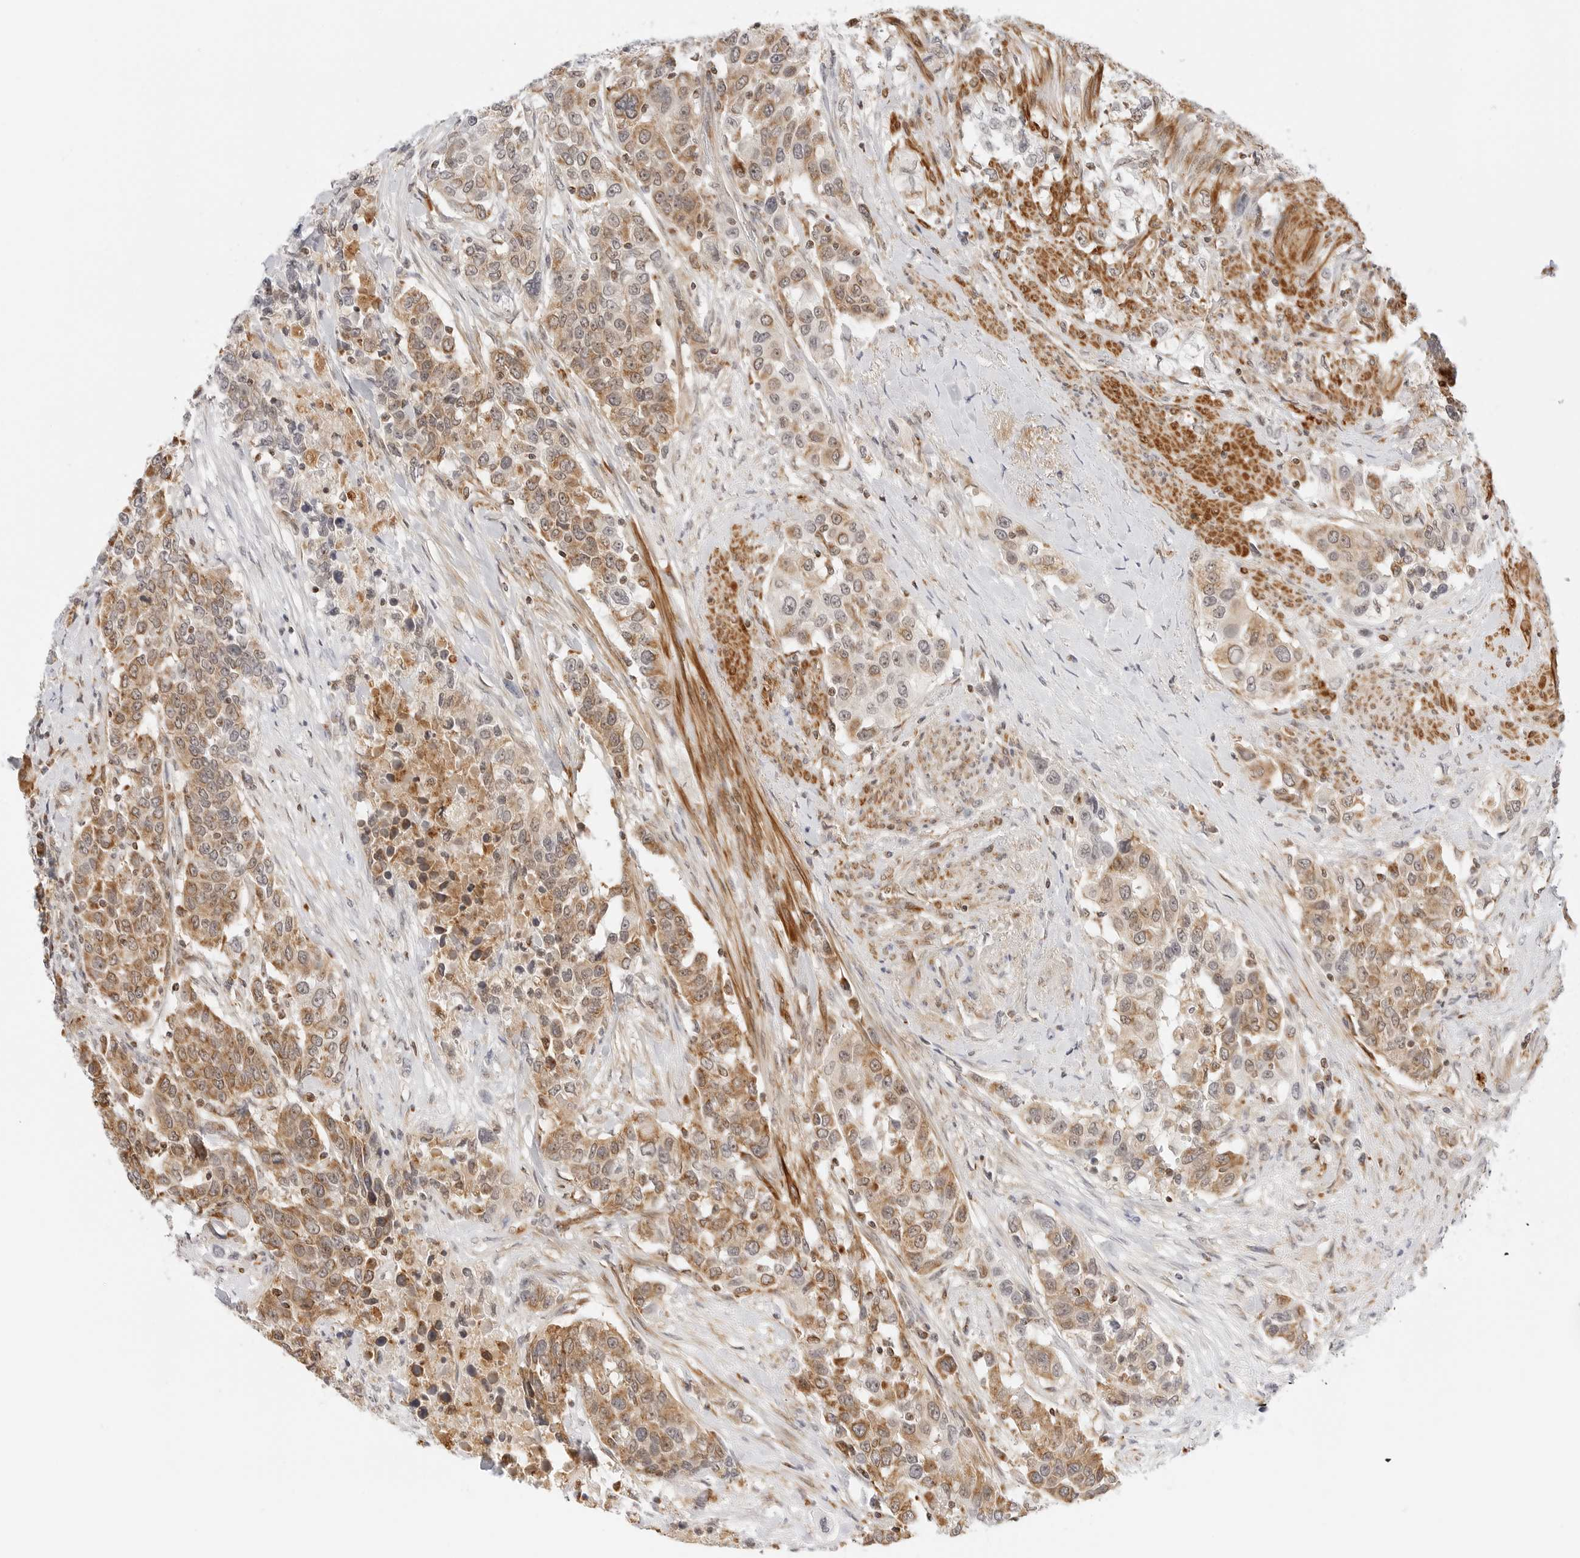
{"staining": {"intensity": "moderate", "quantity": ">75%", "location": "cytoplasmic/membranous"}, "tissue": "urothelial cancer", "cell_type": "Tumor cells", "image_type": "cancer", "snomed": [{"axis": "morphology", "description": "Urothelial carcinoma, High grade"}, {"axis": "topography", "description": "Urinary bladder"}], "caption": "Brown immunohistochemical staining in human urothelial cancer exhibits moderate cytoplasmic/membranous staining in approximately >75% of tumor cells.", "gene": "GORAB", "patient": {"sex": "female", "age": 80}}